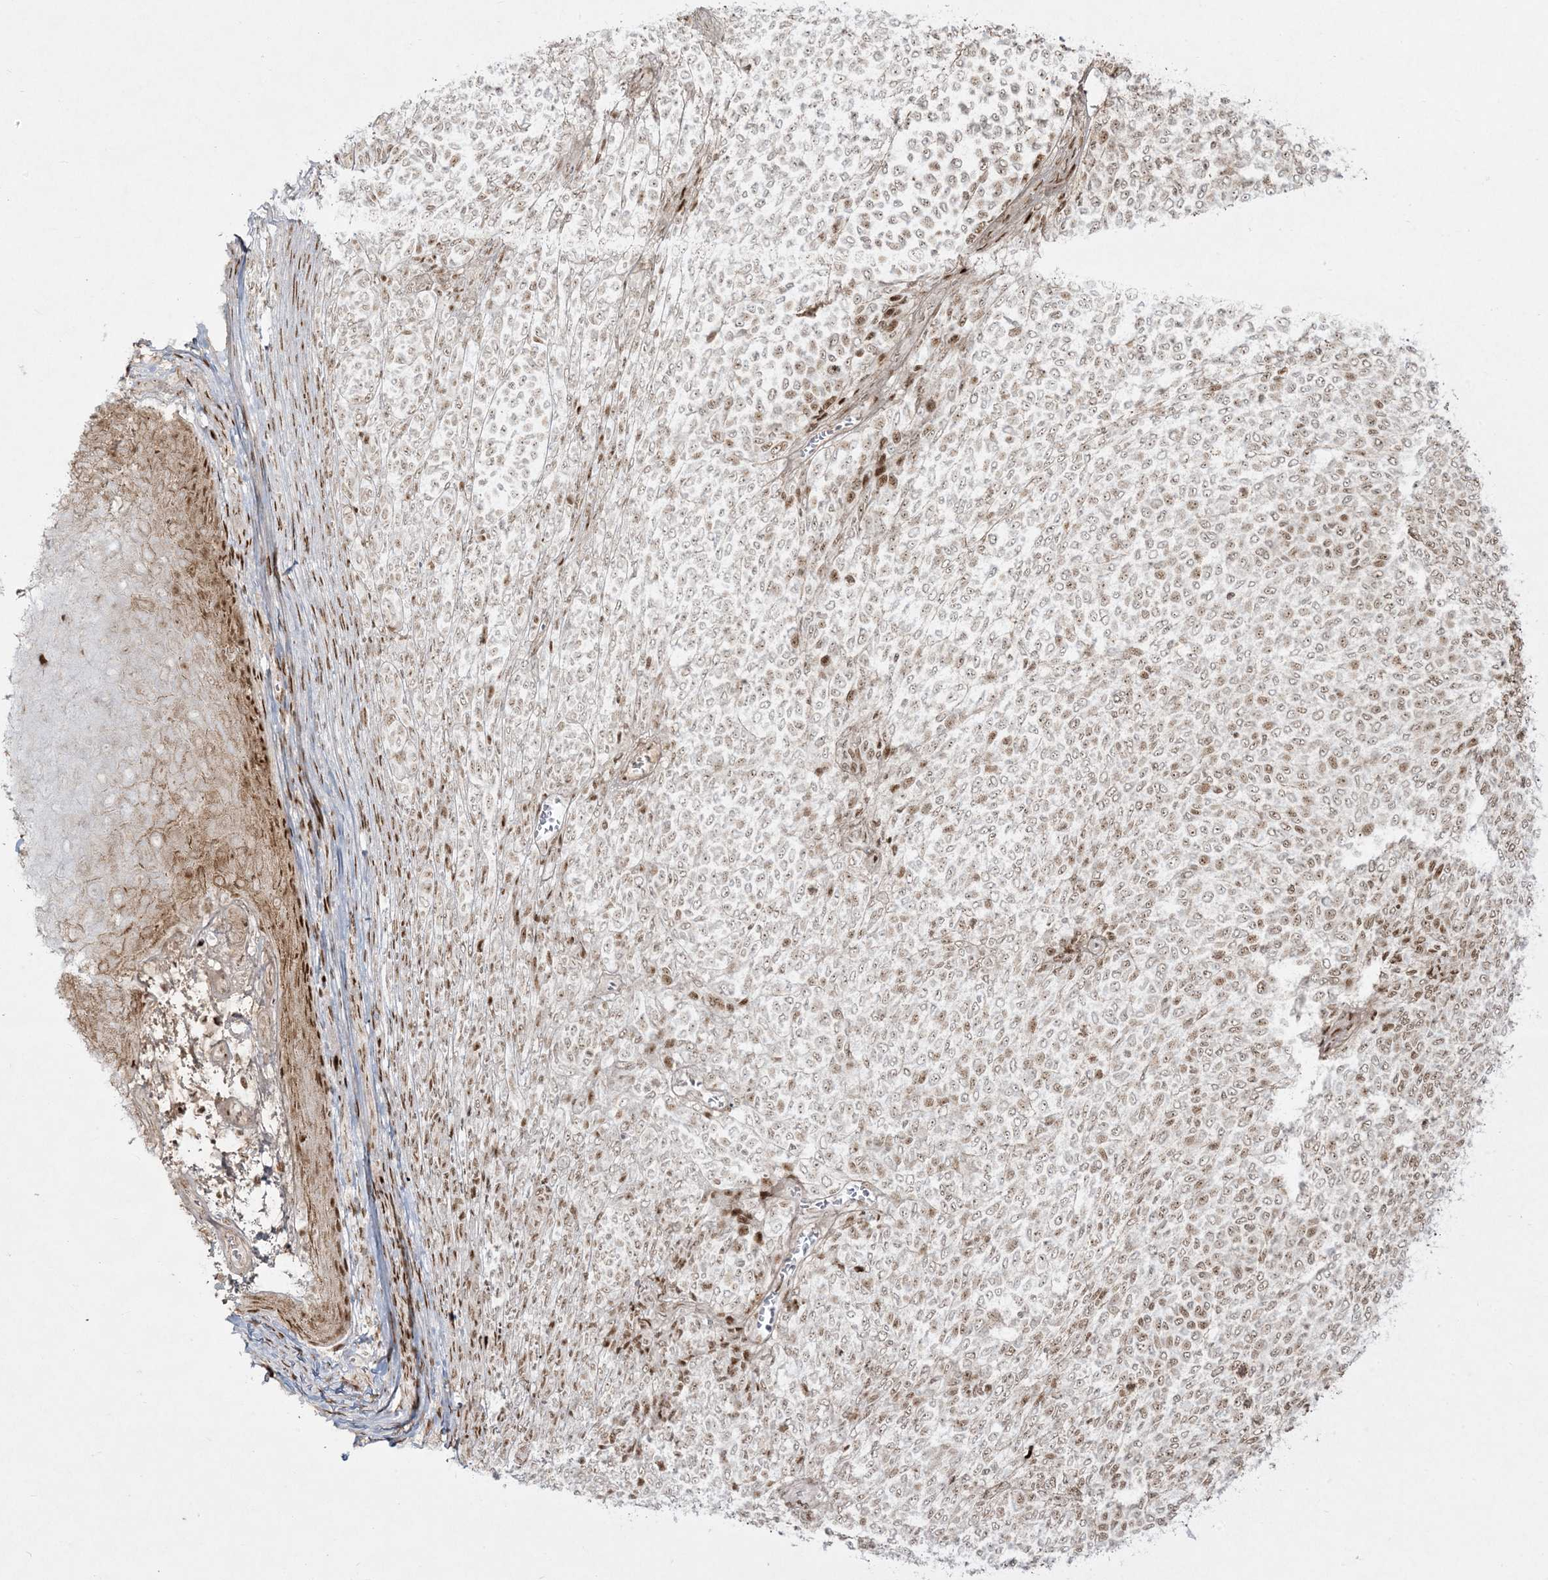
{"staining": {"intensity": "moderate", "quantity": "<25%", "location": "nuclear"}, "tissue": "melanoma", "cell_type": "Tumor cells", "image_type": "cancer", "snomed": [{"axis": "morphology", "description": "Malignant melanoma, NOS"}, {"axis": "topography", "description": "Skin"}], "caption": "Tumor cells exhibit low levels of moderate nuclear expression in about <25% of cells in human malignant melanoma.", "gene": "RBM10", "patient": {"sex": "male", "age": 49}}